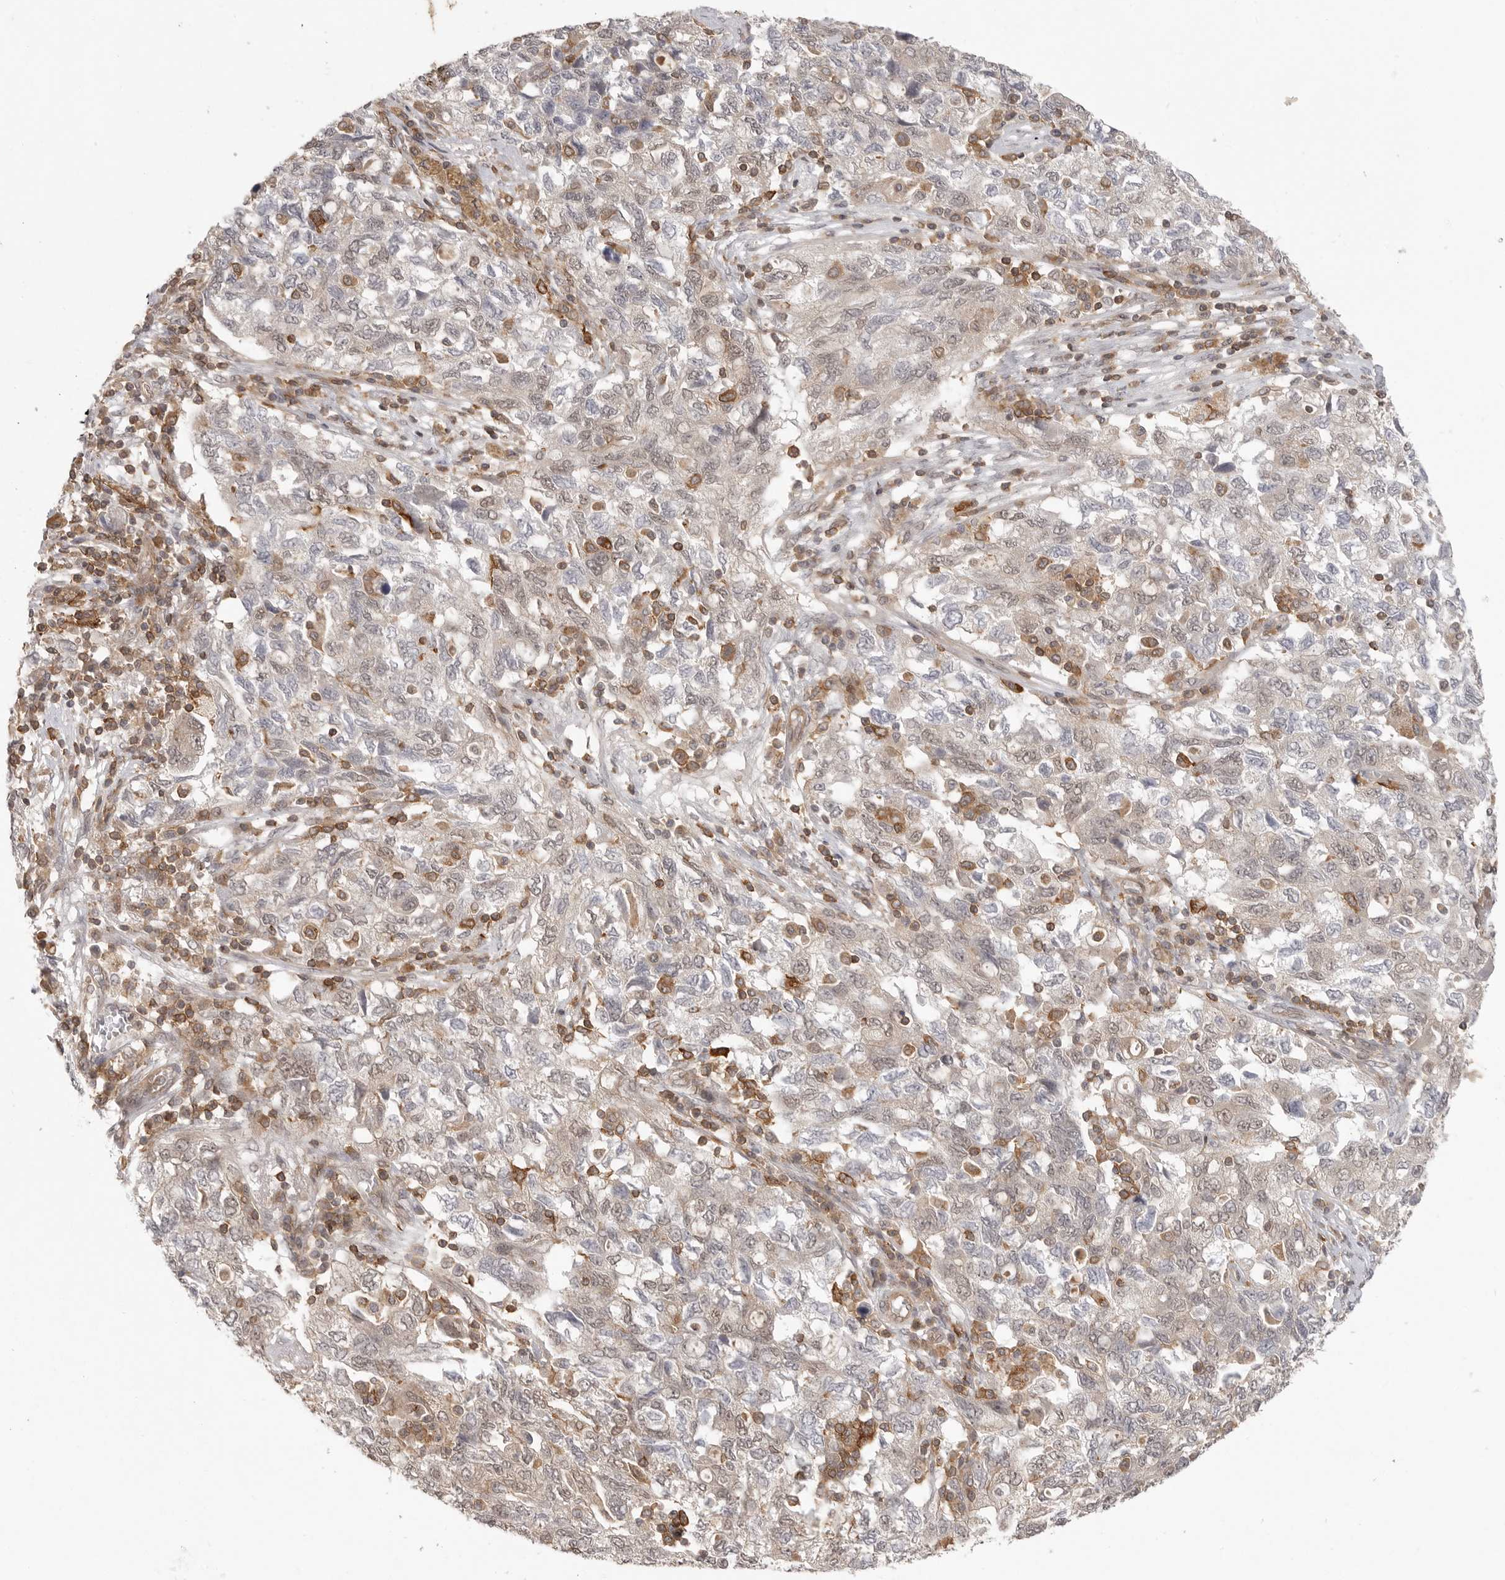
{"staining": {"intensity": "negative", "quantity": "none", "location": "none"}, "tissue": "ovarian cancer", "cell_type": "Tumor cells", "image_type": "cancer", "snomed": [{"axis": "morphology", "description": "Carcinoma, NOS"}, {"axis": "morphology", "description": "Cystadenocarcinoma, serous, NOS"}, {"axis": "topography", "description": "Ovary"}], "caption": "Protein analysis of ovarian serous cystadenocarcinoma reveals no significant staining in tumor cells.", "gene": "DBNL", "patient": {"sex": "female", "age": 69}}